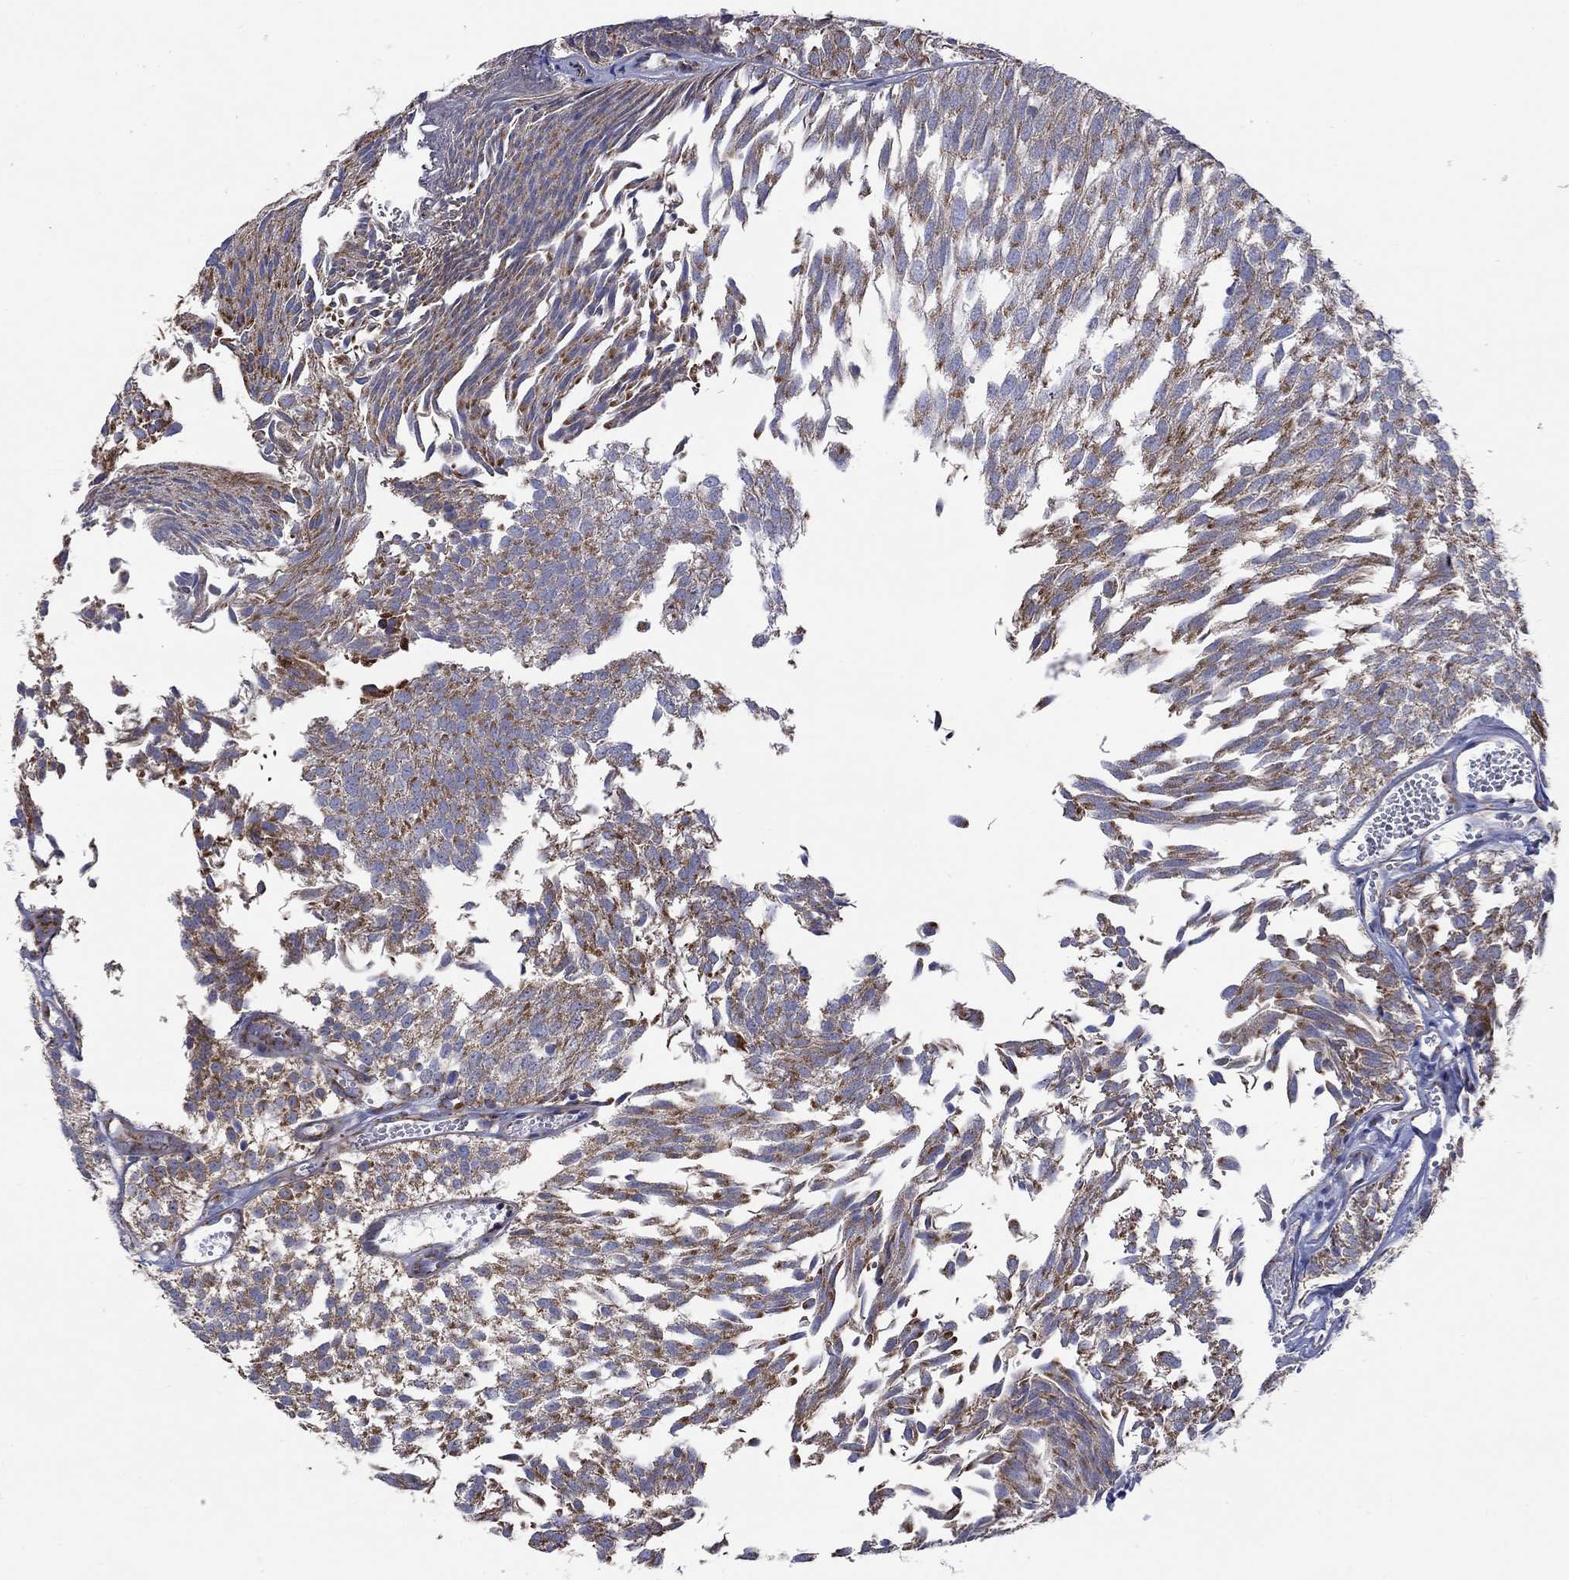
{"staining": {"intensity": "strong", "quantity": "25%-75%", "location": "cytoplasmic/membranous"}, "tissue": "urothelial cancer", "cell_type": "Tumor cells", "image_type": "cancer", "snomed": [{"axis": "morphology", "description": "Urothelial carcinoma, Low grade"}, {"axis": "topography", "description": "Urinary bladder"}], "caption": "Low-grade urothelial carcinoma tissue shows strong cytoplasmic/membranous positivity in approximately 25%-75% of tumor cells (DAB = brown stain, brightfield microscopy at high magnification).", "gene": "MGST3", "patient": {"sex": "male", "age": 52}}